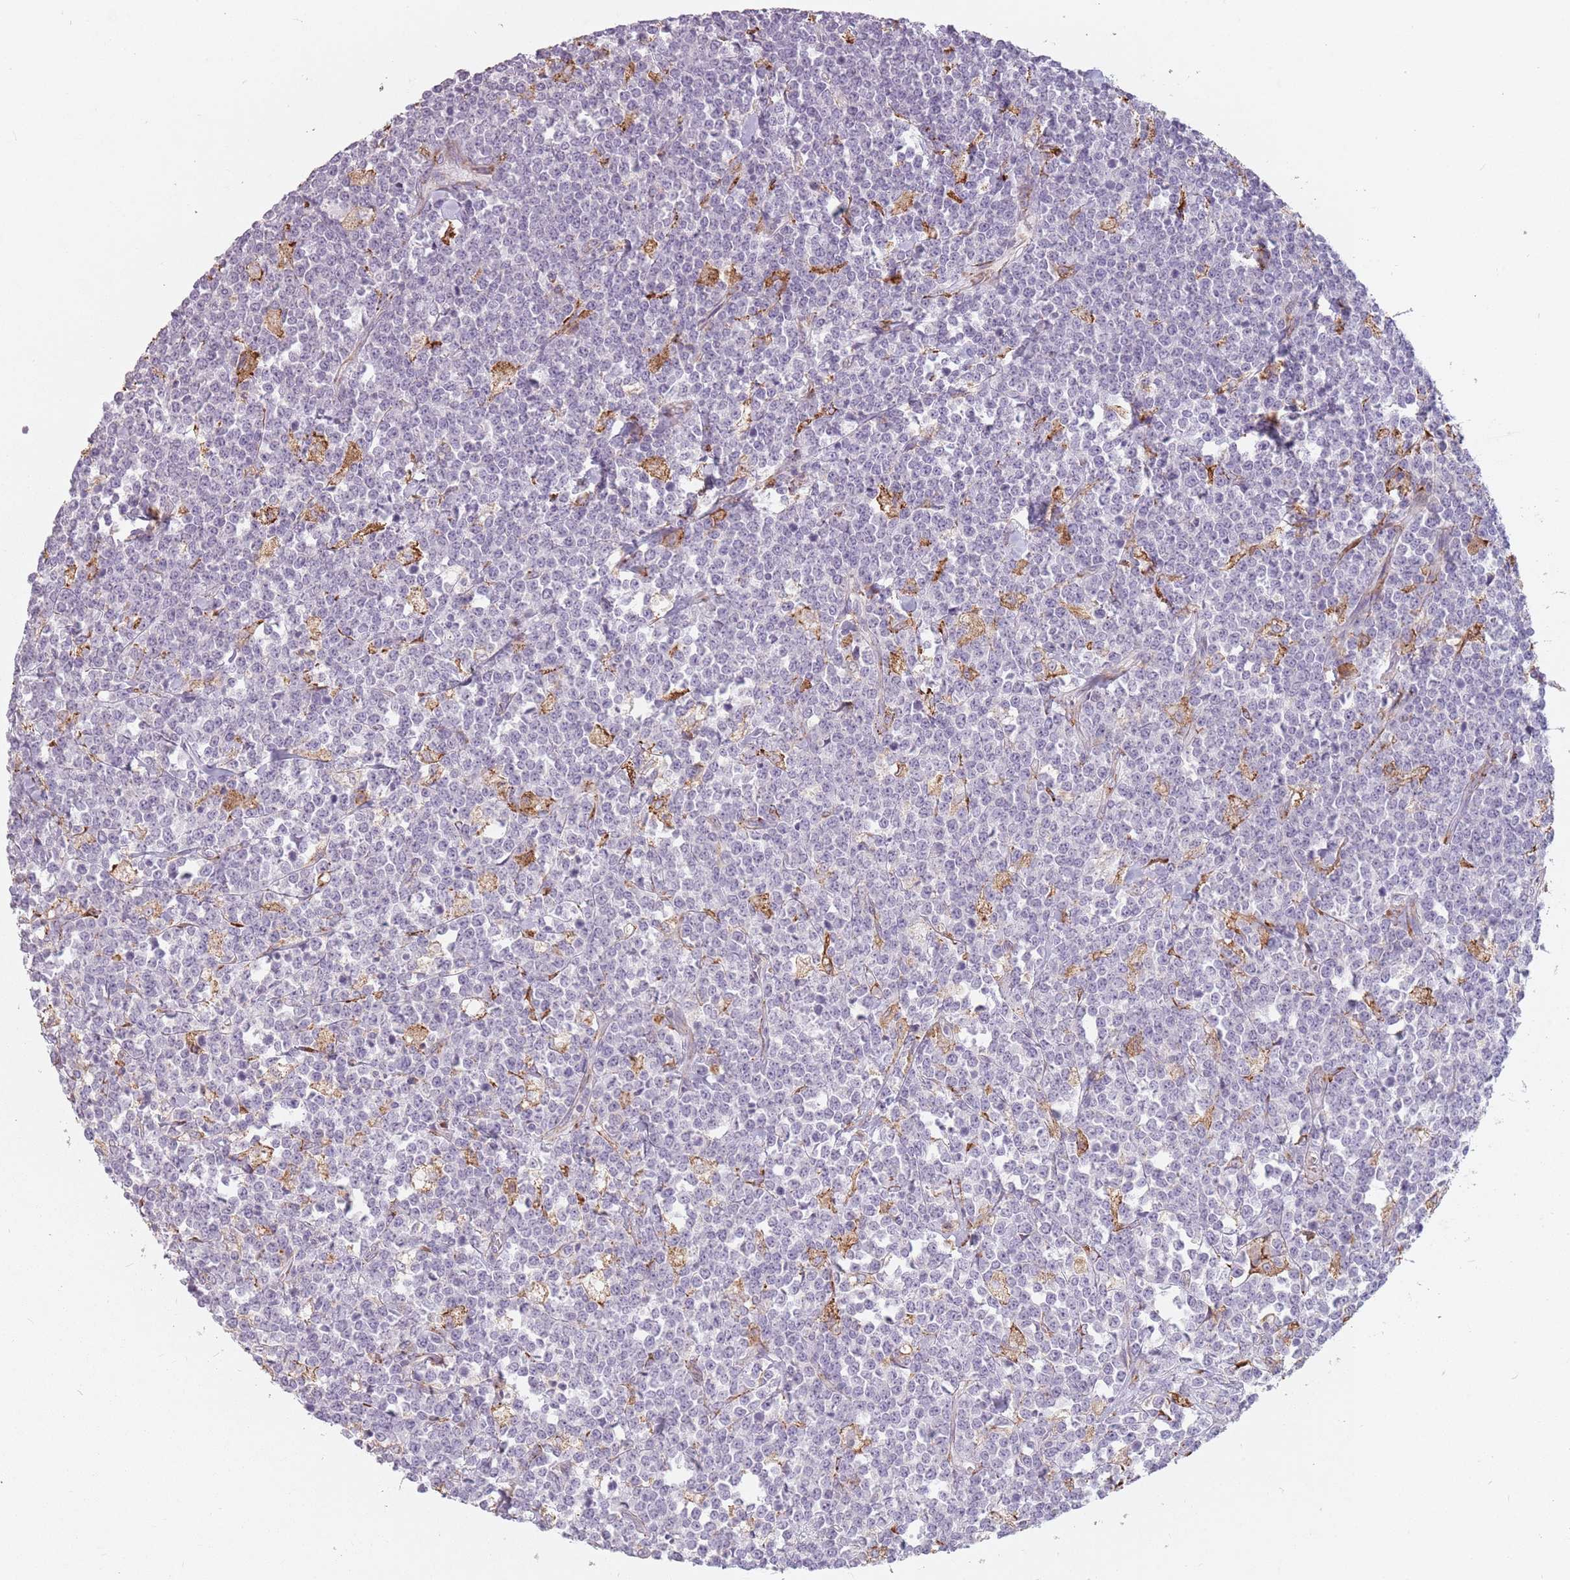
{"staining": {"intensity": "negative", "quantity": "none", "location": "none"}, "tissue": "lymphoma", "cell_type": "Tumor cells", "image_type": "cancer", "snomed": [{"axis": "morphology", "description": "Malignant lymphoma, non-Hodgkin's type, High grade"}, {"axis": "topography", "description": "Small intestine"}], "caption": "This photomicrograph is of high-grade malignant lymphoma, non-Hodgkin's type stained with immunohistochemistry (IHC) to label a protein in brown with the nuclei are counter-stained blue. There is no positivity in tumor cells. (Brightfield microscopy of DAB (3,3'-diaminobenzidine) immunohistochemistry (IHC) at high magnification).", "gene": "RPS9", "patient": {"sex": "male", "age": 8}}